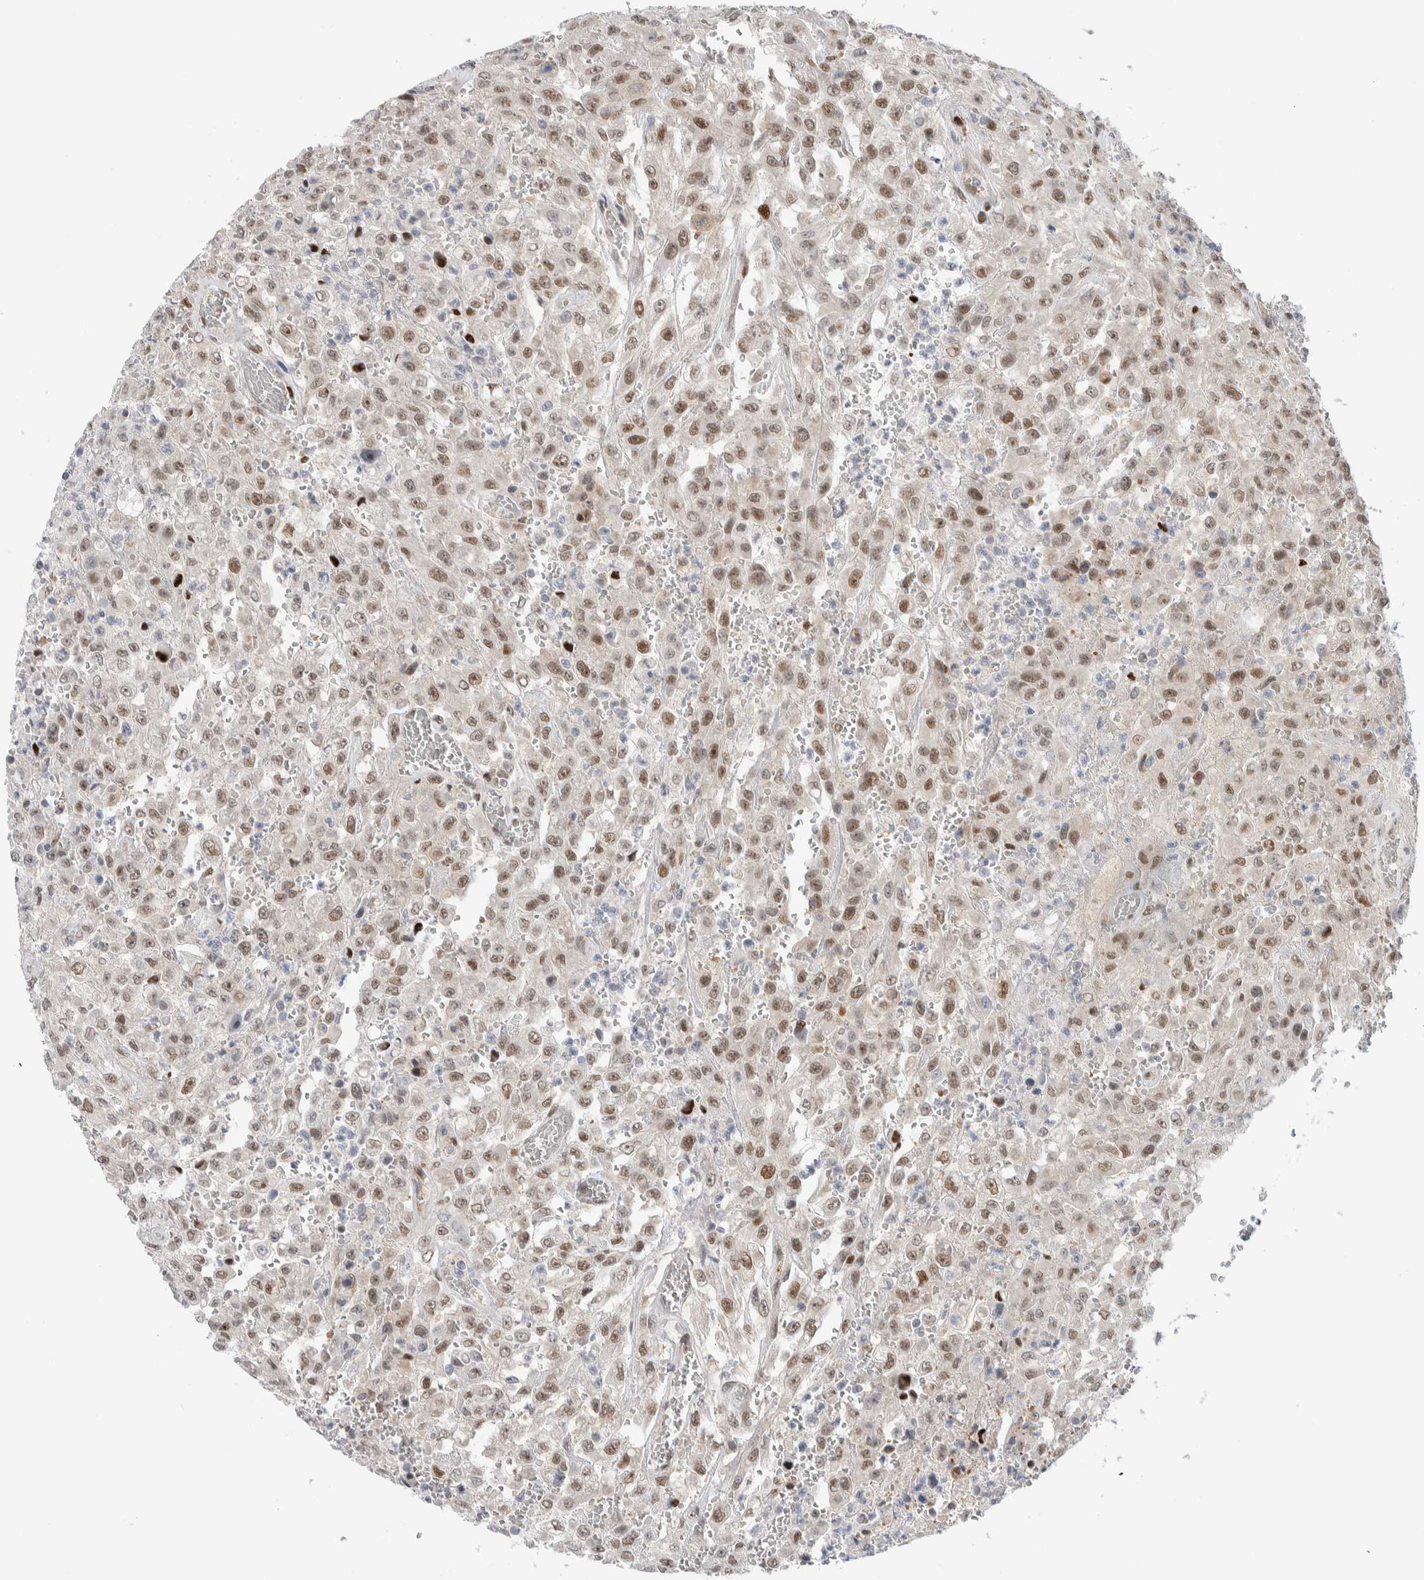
{"staining": {"intensity": "moderate", "quantity": ">75%", "location": "nuclear"}, "tissue": "urothelial cancer", "cell_type": "Tumor cells", "image_type": "cancer", "snomed": [{"axis": "morphology", "description": "Urothelial carcinoma, High grade"}, {"axis": "topography", "description": "Urinary bladder"}], "caption": "Urothelial cancer tissue reveals moderate nuclear expression in about >75% of tumor cells, visualized by immunohistochemistry.", "gene": "NCR3LG1", "patient": {"sex": "male", "age": 46}}